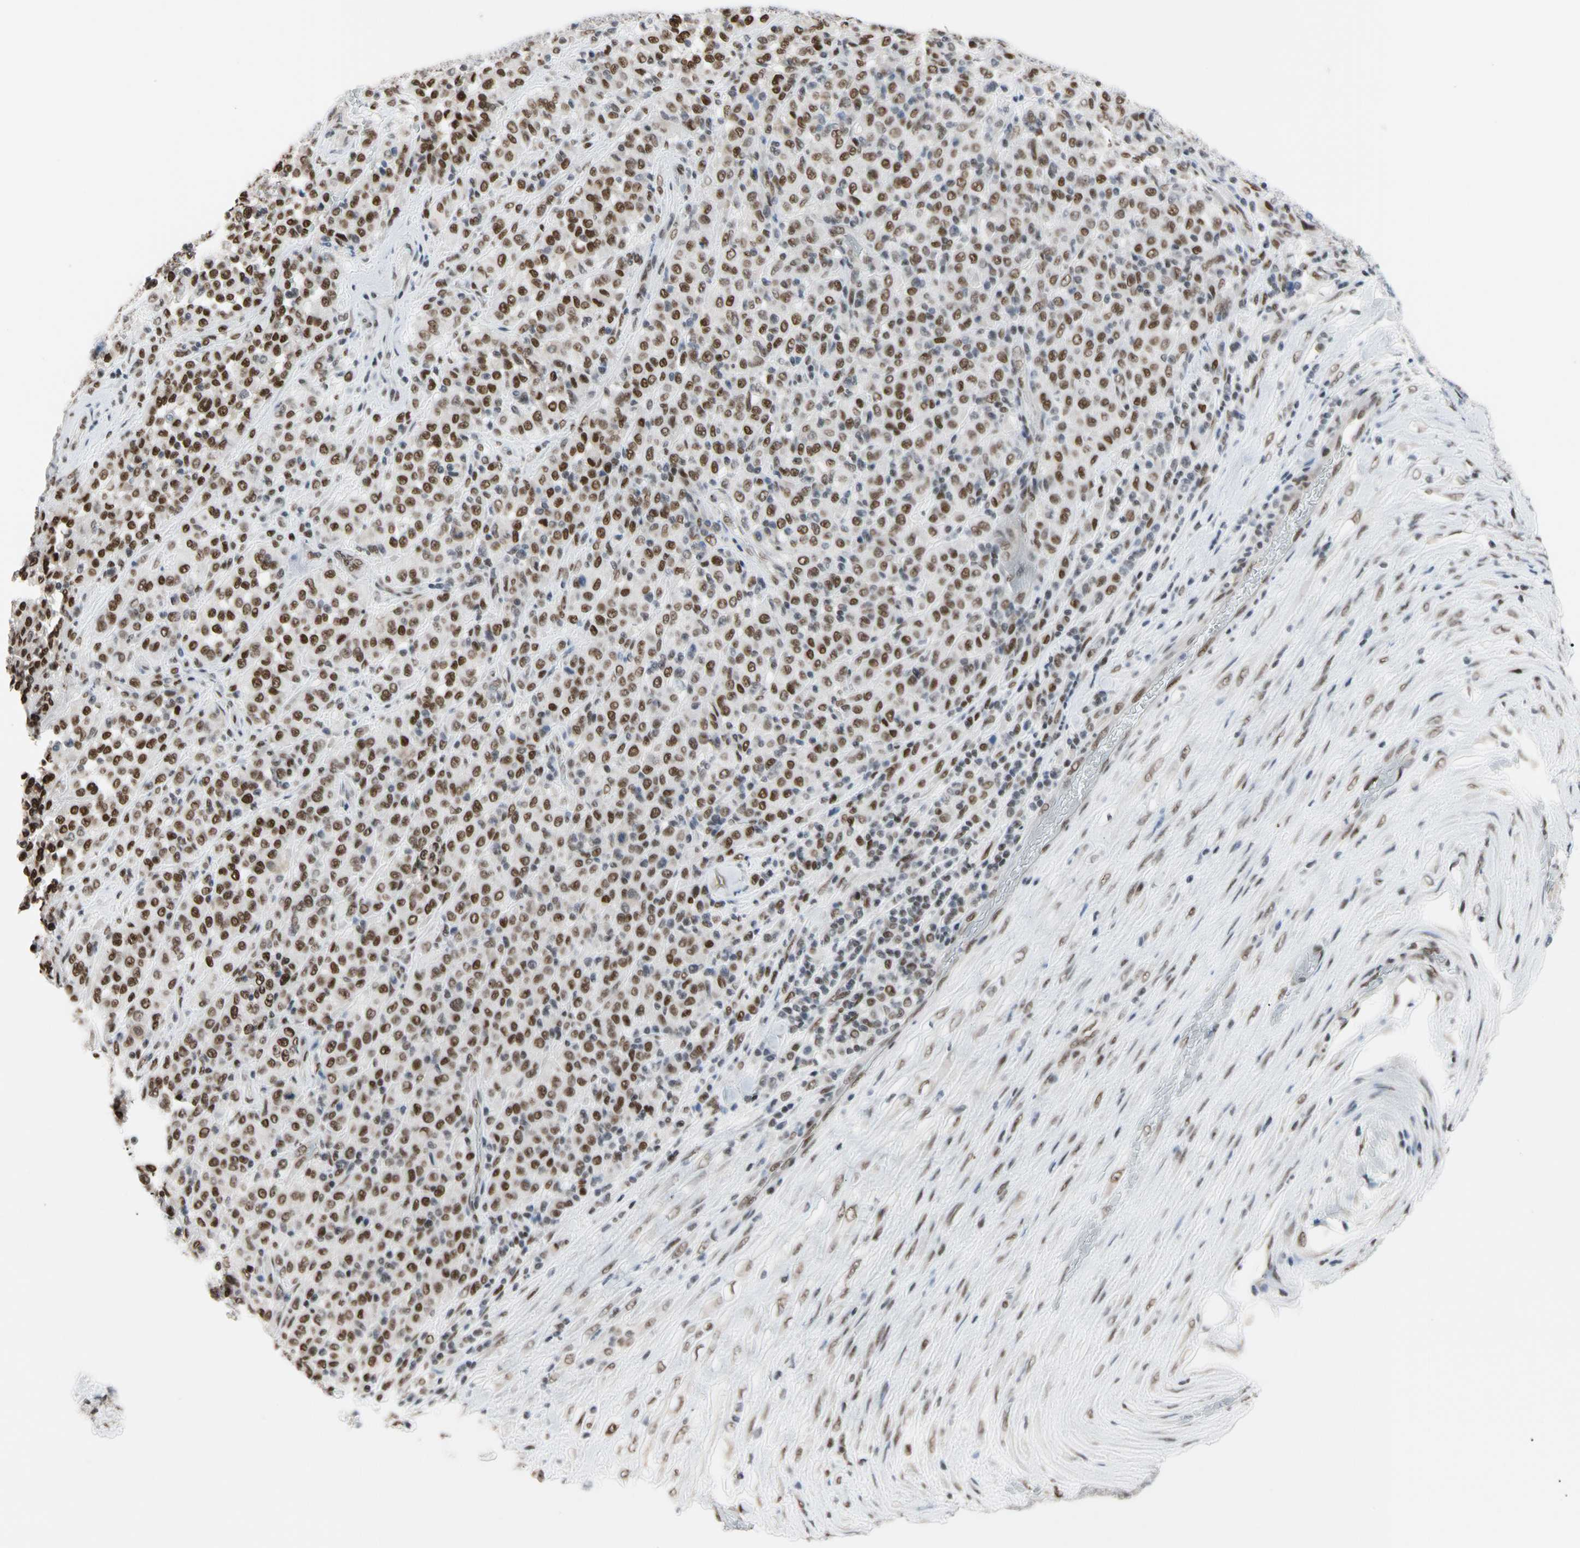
{"staining": {"intensity": "strong", "quantity": ">75%", "location": "nuclear"}, "tissue": "melanoma", "cell_type": "Tumor cells", "image_type": "cancer", "snomed": [{"axis": "morphology", "description": "Malignant melanoma, Metastatic site"}, {"axis": "topography", "description": "Pancreas"}], "caption": "A photomicrograph of human malignant melanoma (metastatic site) stained for a protein displays strong nuclear brown staining in tumor cells. (Stains: DAB (3,3'-diaminobenzidine) in brown, nuclei in blue, Microscopy: brightfield microscopy at high magnification).", "gene": "FAM98B", "patient": {"sex": "female", "age": 30}}